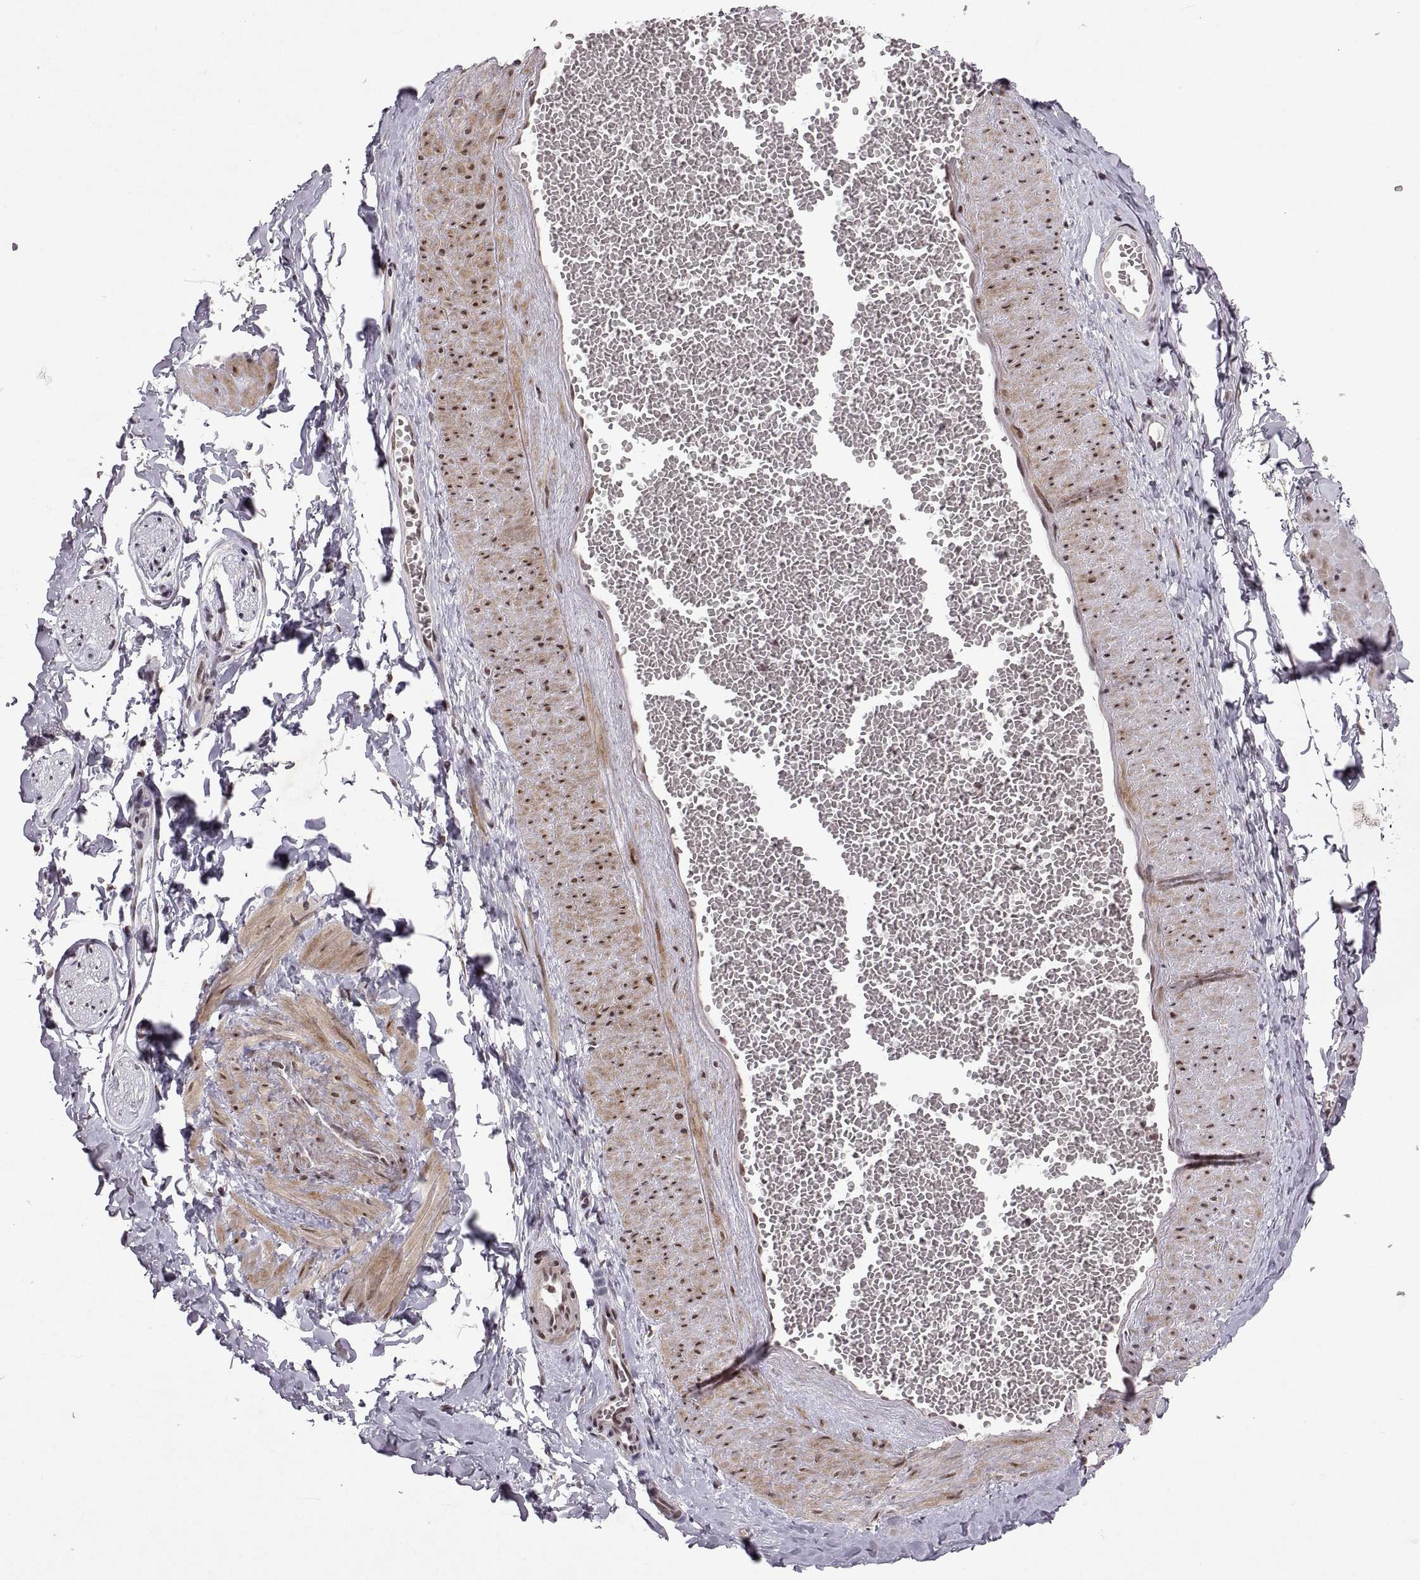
{"staining": {"intensity": "negative", "quantity": "none", "location": "none"}, "tissue": "adipose tissue", "cell_type": "Adipocytes", "image_type": "normal", "snomed": [{"axis": "morphology", "description": "Normal tissue, NOS"}, {"axis": "topography", "description": "Smooth muscle"}, {"axis": "topography", "description": "Peripheral nerve tissue"}], "caption": "An IHC histopathology image of benign adipose tissue is shown. There is no staining in adipocytes of adipose tissue.", "gene": "MT1E", "patient": {"sex": "male", "age": 22}}